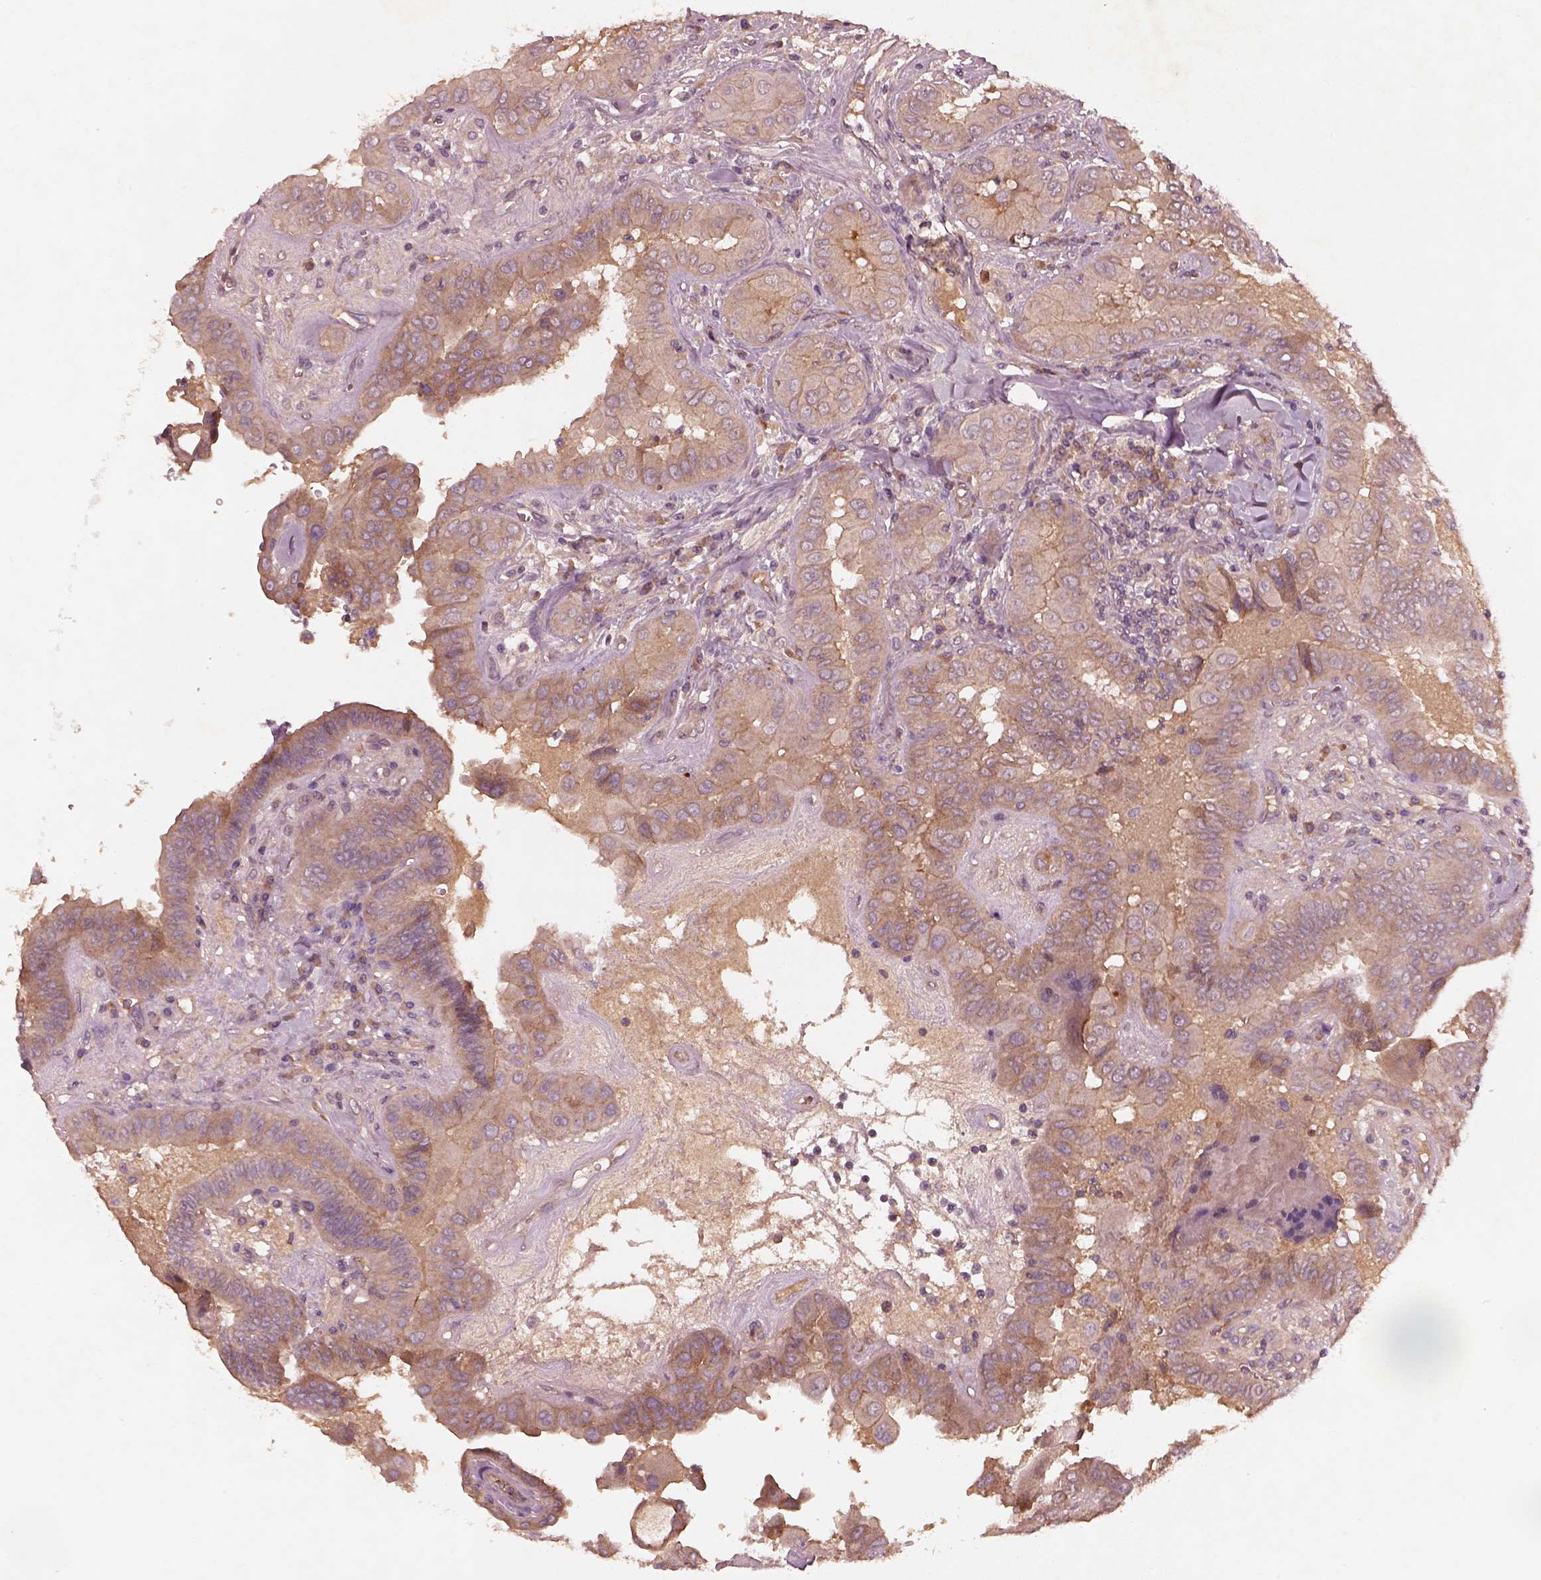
{"staining": {"intensity": "moderate", "quantity": ">75%", "location": "cytoplasmic/membranous"}, "tissue": "thyroid cancer", "cell_type": "Tumor cells", "image_type": "cancer", "snomed": [{"axis": "morphology", "description": "Papillary adenocarcinoma, NOS"}, {"axis": "topography", "description": "Thyroid gland"}], "caption": "Immunohistochemistry (IHC) (DAB (3,3'-diaminobenzidine)) staining of thyroid cancer (papillary adenocarcinoma) shows moderate cytoplasmic/membranous protein positivity in about >75% of tumor cells.", "gene": "FAM234A", "patient": {"sex": "female", "age": 37}}